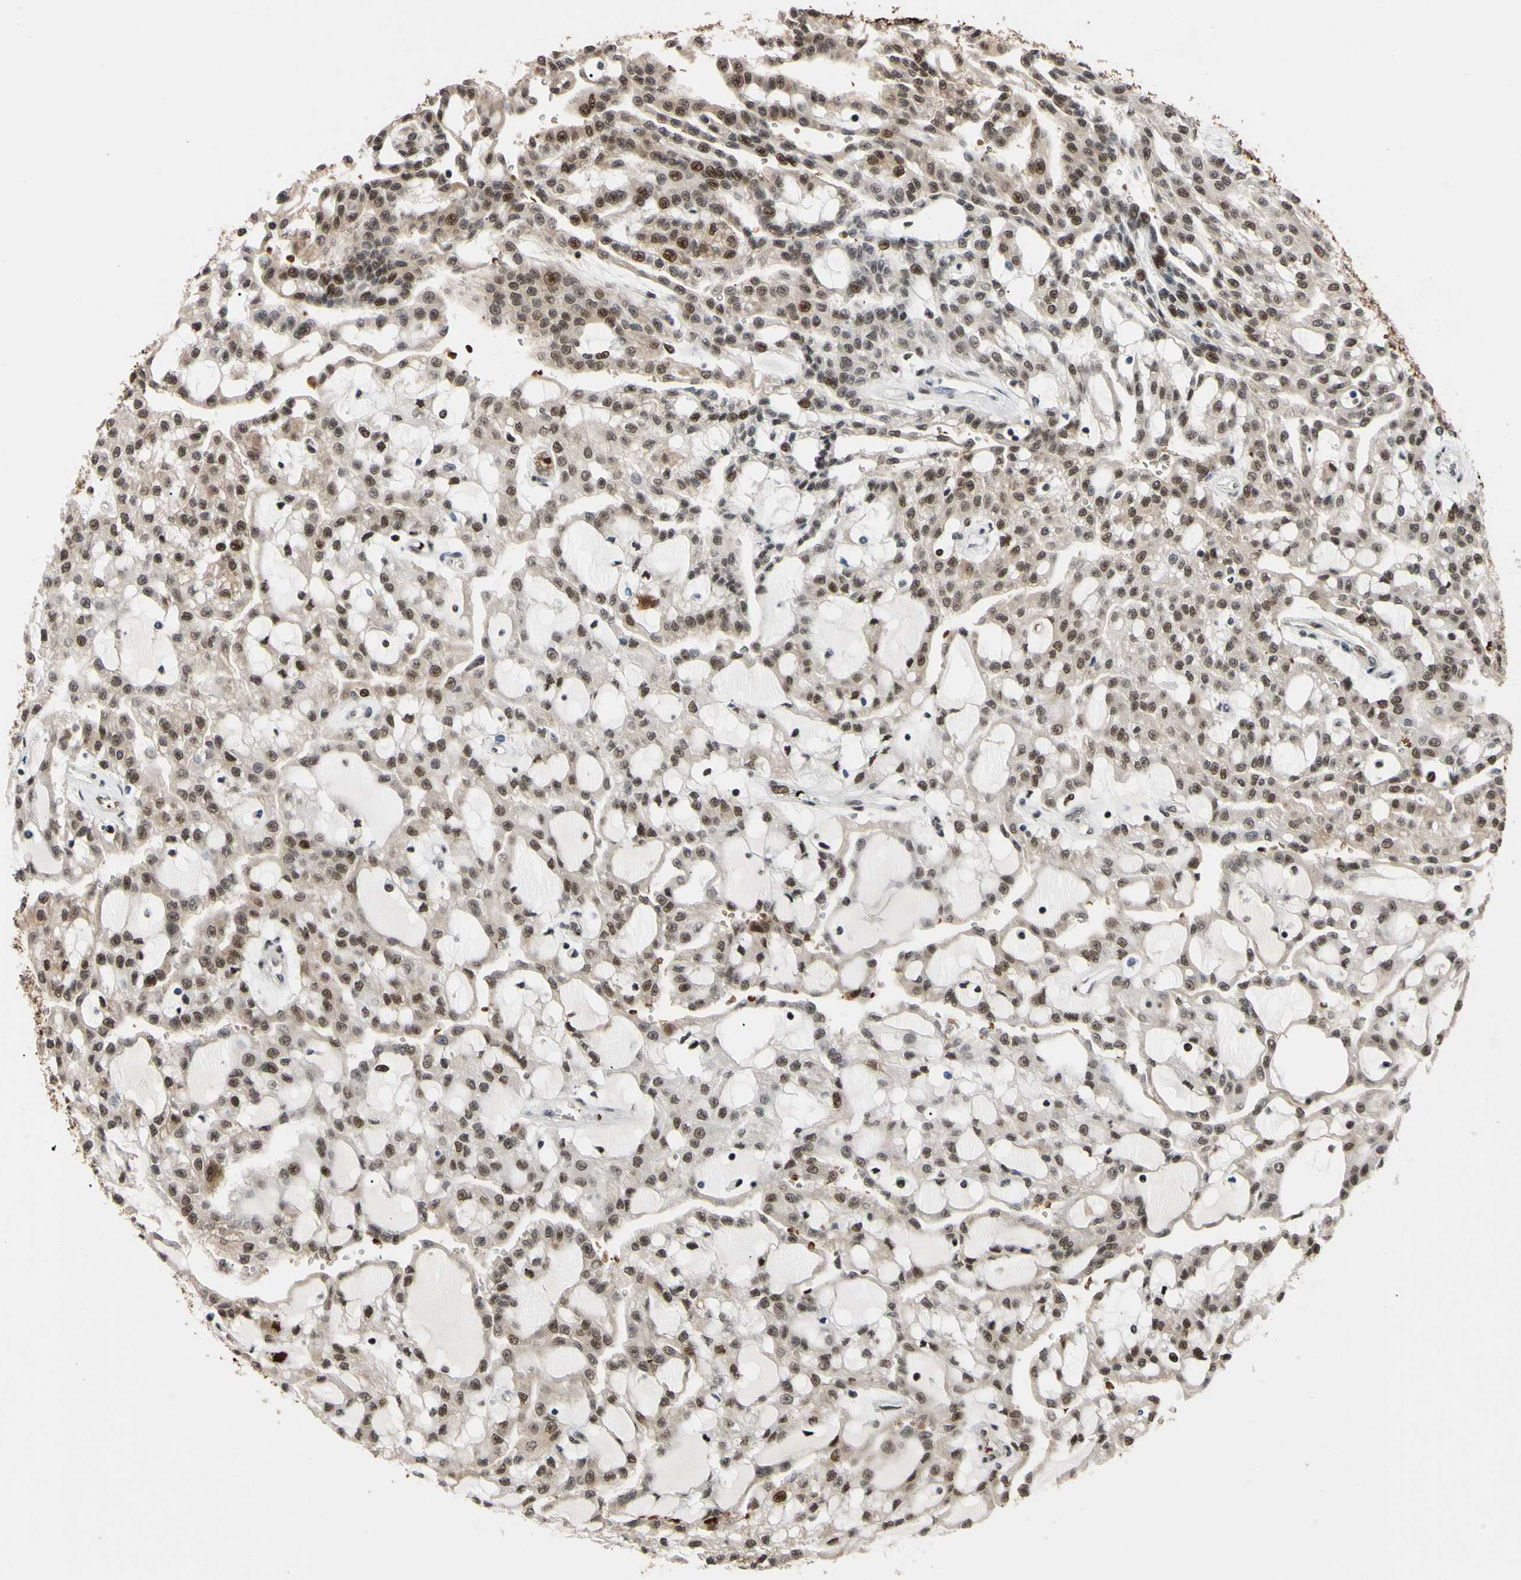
{"staining": {"intensity": "moderate", "quantity": ">75%", "location": "nuclear"}, "tissue": "renal cancer", "cell_type": "Tumor cells", "image_type": "cancer", "snomed": [{"axis": "morphology", "description": "Adenocarcinoma, NOS"}, {"axis": "topography", "description": "Kidney"}], "caption": "Protein analysis of renal cancer (adenocarcinoma) tissue demonstrates moderate nuclear staining in about >75% of tumor cells.", "gene": "THAP12", "patient": {"sex": "male", "age": 63}}